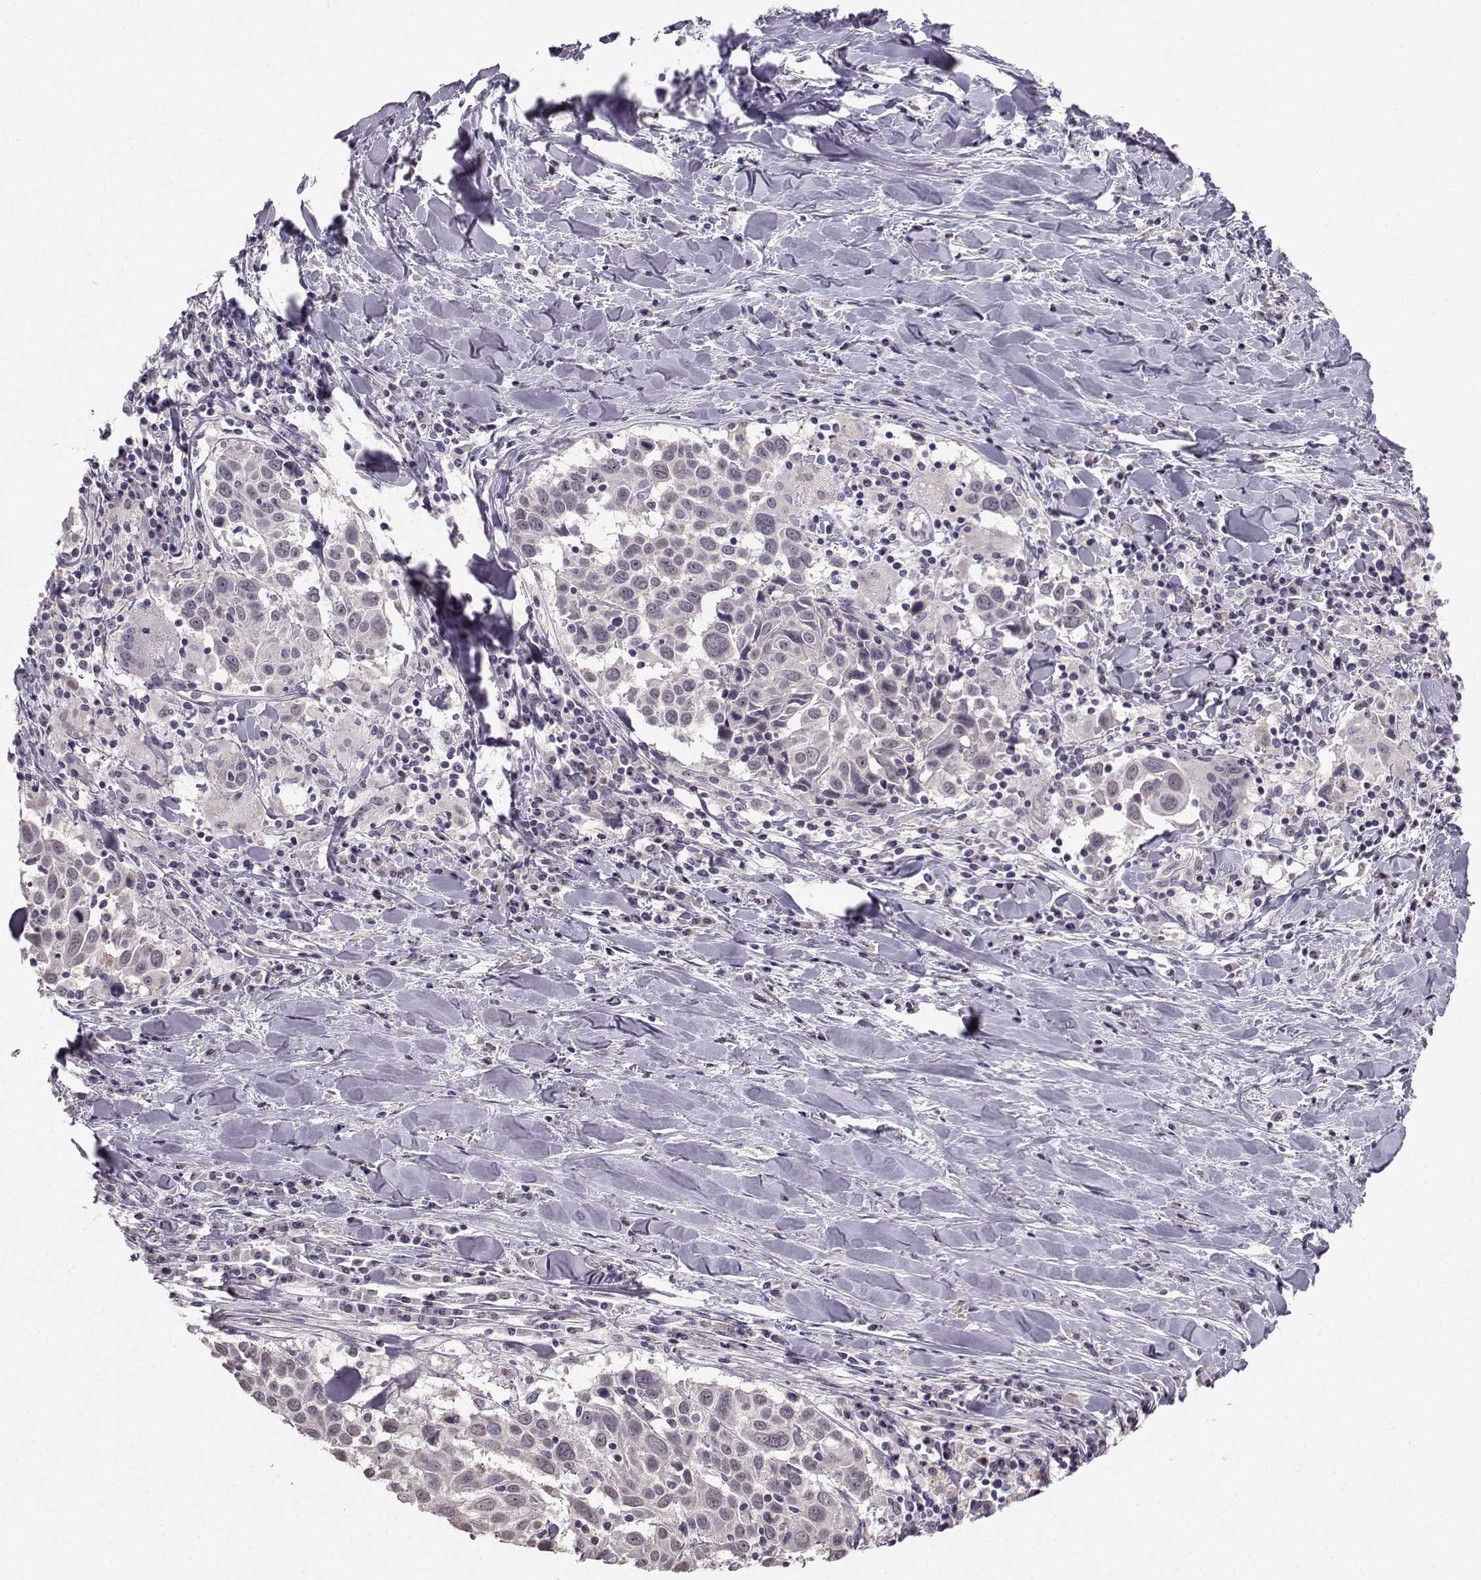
{"staining": {"intensity": "negative", "quantity": "none", "location": "none"}, "tissue": "lung cancer", "cell_type": "Tumor cells", "image_type": "cancer", "snomed": [{"axis": "morphology", "description": "Squamous cell carcinoma, NOS"}, {"axis": "topography", "description": "Lung"}], "caption": "Lung cancer was stained to show a protein in brown. There is no significant positivity in tumor cells. The staining was performed using DAB to visualize the protein expression in brown, while the nuclei were stained in blue with hematoxylin (Magnification: 20x).", "gene": "TSPYL5", "patient": {"sex": "male", "age": 57}}